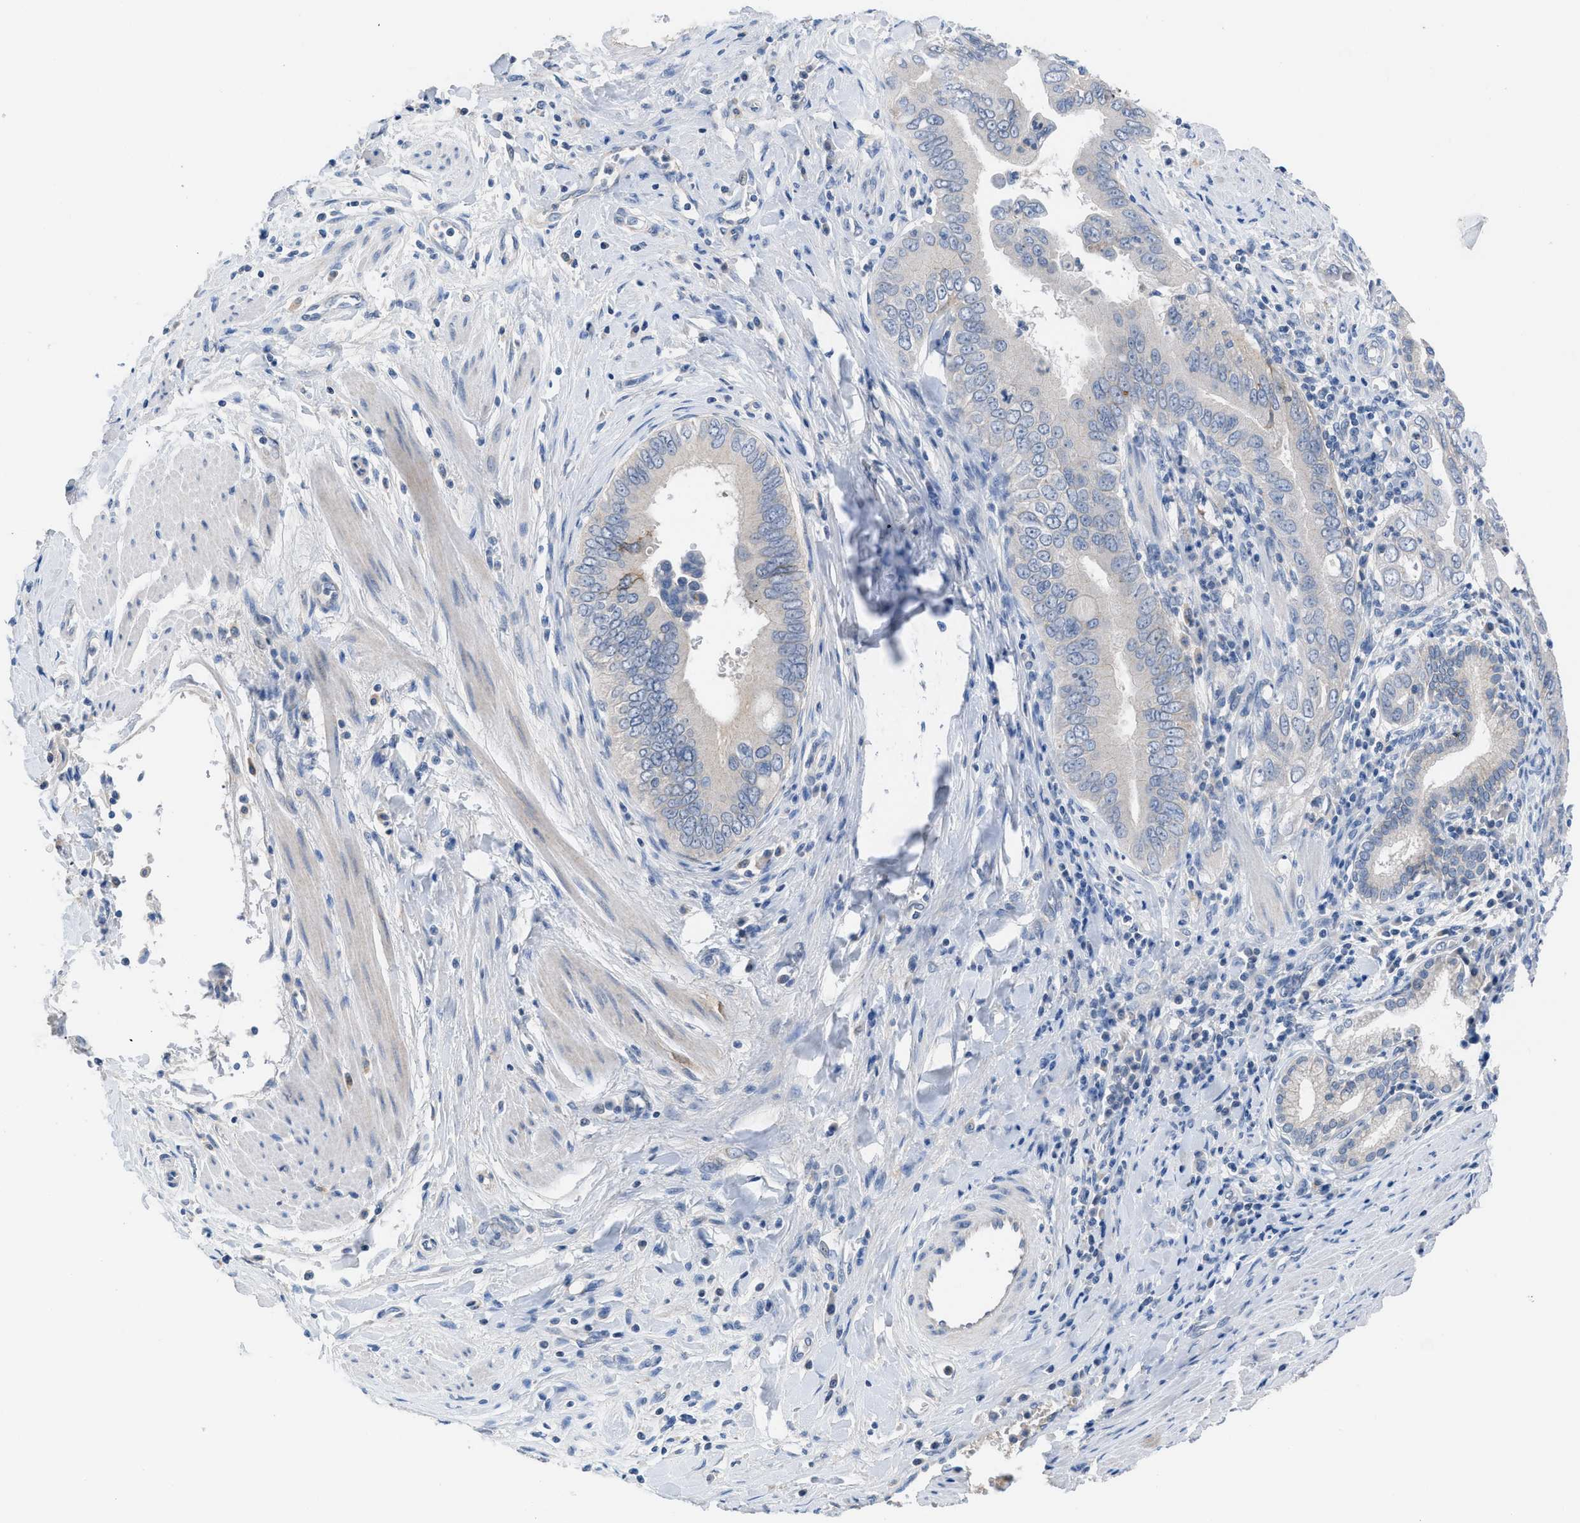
{"staining": {"intensity": "moderate", "quantity": "<25%", "location": "cytoplasmic/membranous"}, "tissue": "pancreatic cancer", "cell_type": "Tumor cells", "image_type": "cancer", "snomed": [{"axis": "morphology", "description": "Normal tissue, NOS"}, {"axis": "topography", "description": "Lymph node"}], "caption": "Protein expression analysis of human pancreatic cancer reveals moderate cytoplasmic/membranous positivity in approximately <25% of tumor cells. The protein of interest is shown in brown color, while the nuclei are stained blue.", "gene": "HPX", "patient": {"sex": "male", "age": 50}}